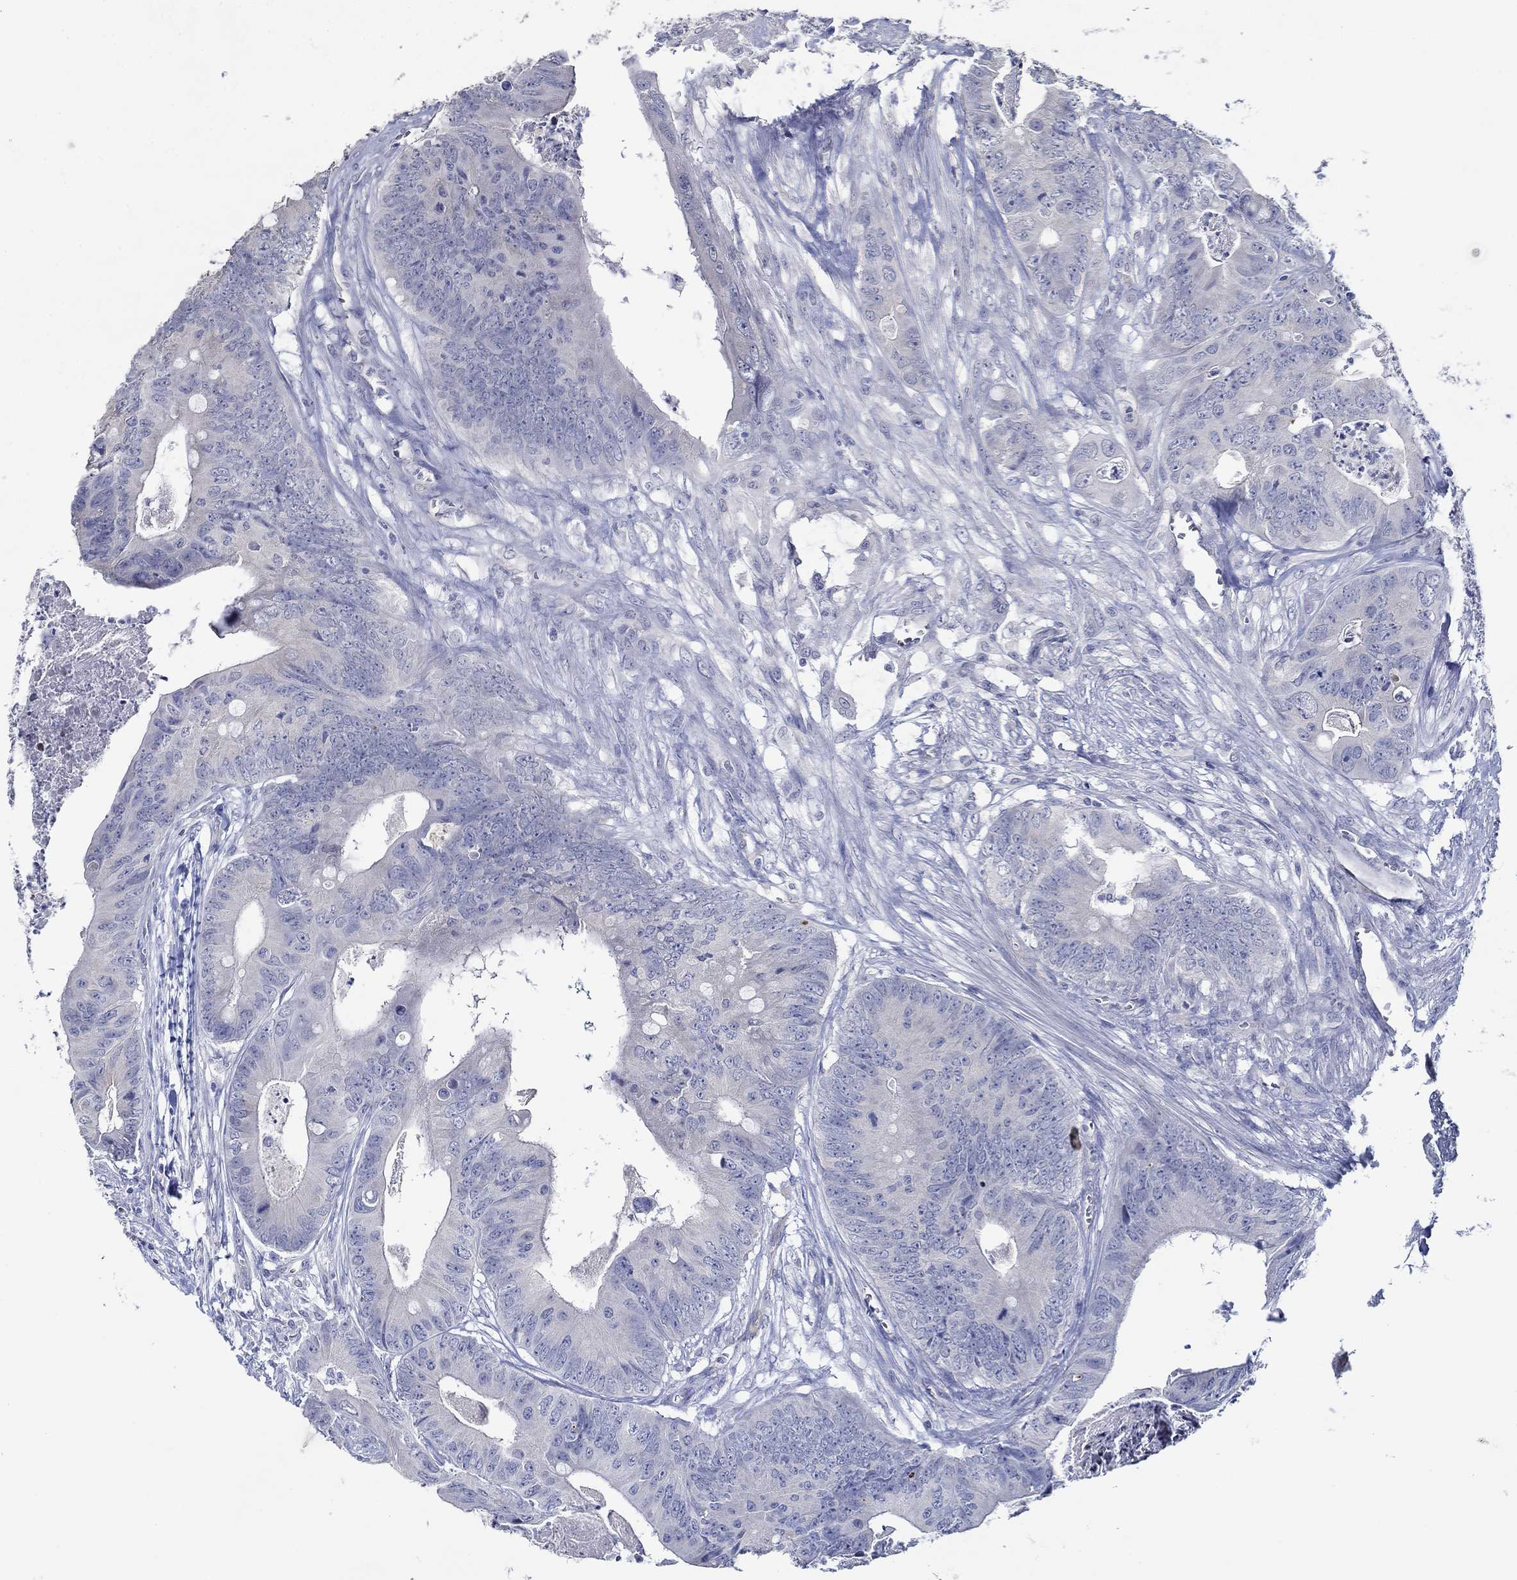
{"staining": {"intensity": "negative", "quantity": "none", "location": "none"}, "tissue": "colorectal cancer", "cell_type": "Tumor cells", "image_type": "cancer", "snomed": [{"axis": "morphology", "description": "Adenocarcinoma, NOS"}, {"axis": "topography", "description": "Colon"}], "caption": "The histopathology image demonstrates no significant expression in tumor cells of adenocarcinoma (colorectal). (Immunohistochemistry, brightfield microscopy, high magnification).", "gene": "GJA5", "patient": {"sex": "male", "age": 84}}